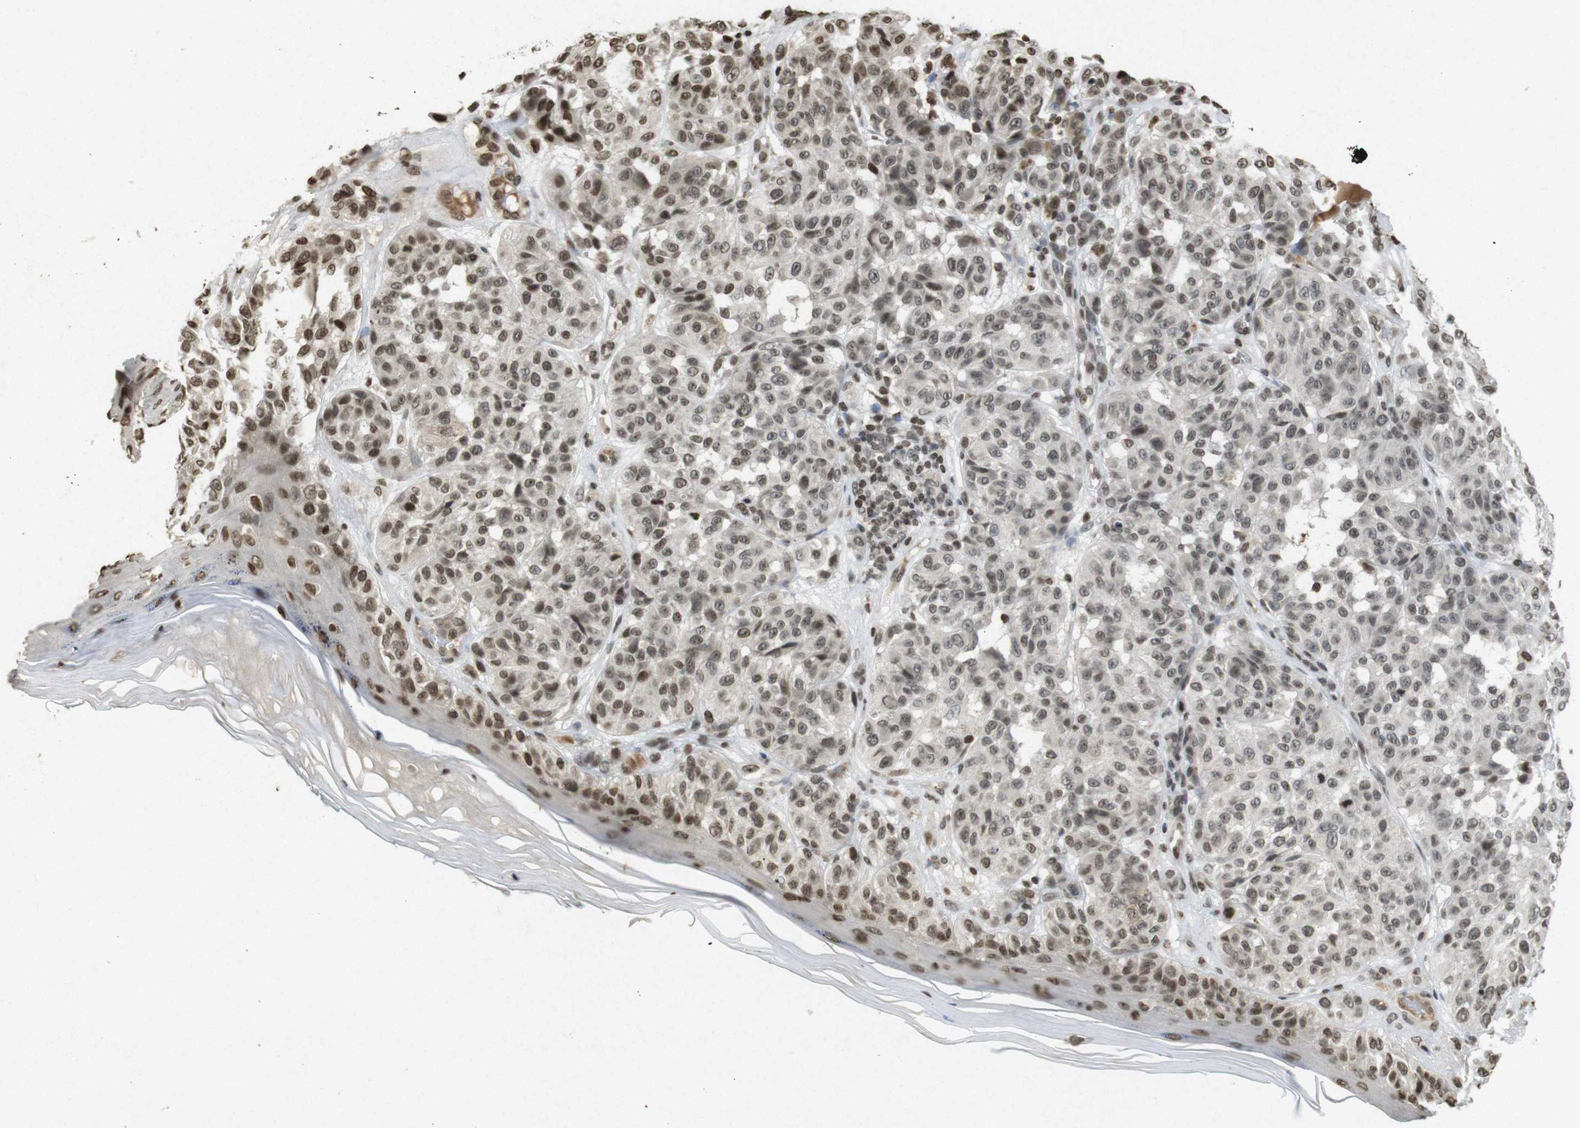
{"staining": {"intensity": "weak", "quantity": ">75%", "location": "cytoplasmic/membranous,nuclear"}, "tissue": "melanoma", "cell_type": "Tumor cells", "image_type": "cancer", "snomed": [{"axis": "morphology", "description": "Malignant melanoma, NOS"}, {"axis": "topography", "description": "Skin"}], "caption": "A brown stain shows weak cytoplasmic/membranous and nuclear staining of a protein in human melanoma tumor cells.", "gene": "FOXA3", "patient": {"sex": "female", "age": 46}}